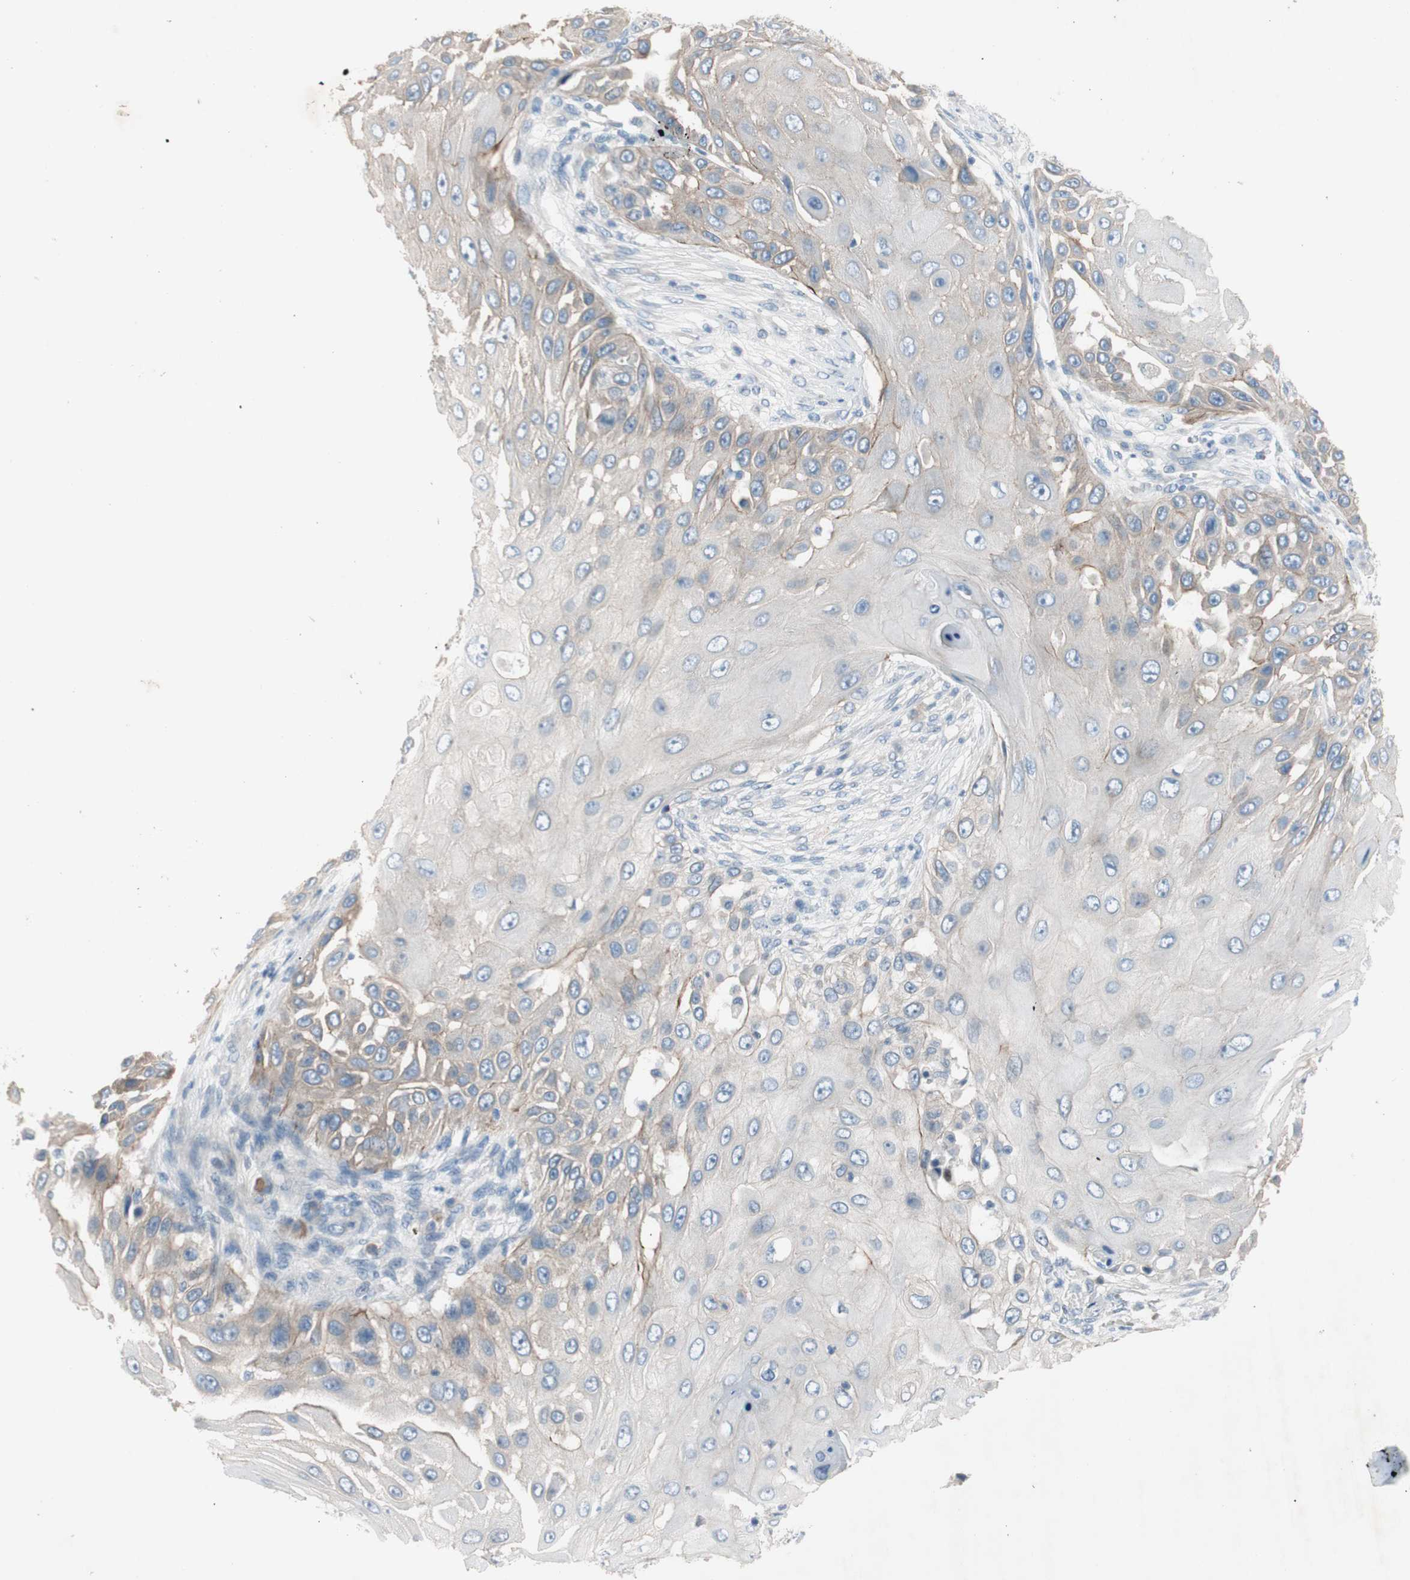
{"staining": {"intensity": "weak", "quantity": "<25%", "location": "cytoplasmic/membranous"}, "tissue": "skin cancer", "cell_type": "Tumor cells", "image_type": "cancer", "snomed": [{"axis": "morphology", "description": "Squamous cell carcinoma, NOS"}, {"axis": "topography", "description": "Skin"}], "caption": "Protein analysis of skin cancer reveals no significant expression in tumor cells. (DAB (3,3'-diaminobenzidine) immunohistochemistry (IHC) visualized using brightfield microscopy, high magnification).", "gene": "PRRG4", "patient": {"sex": "female", "age": 44}}